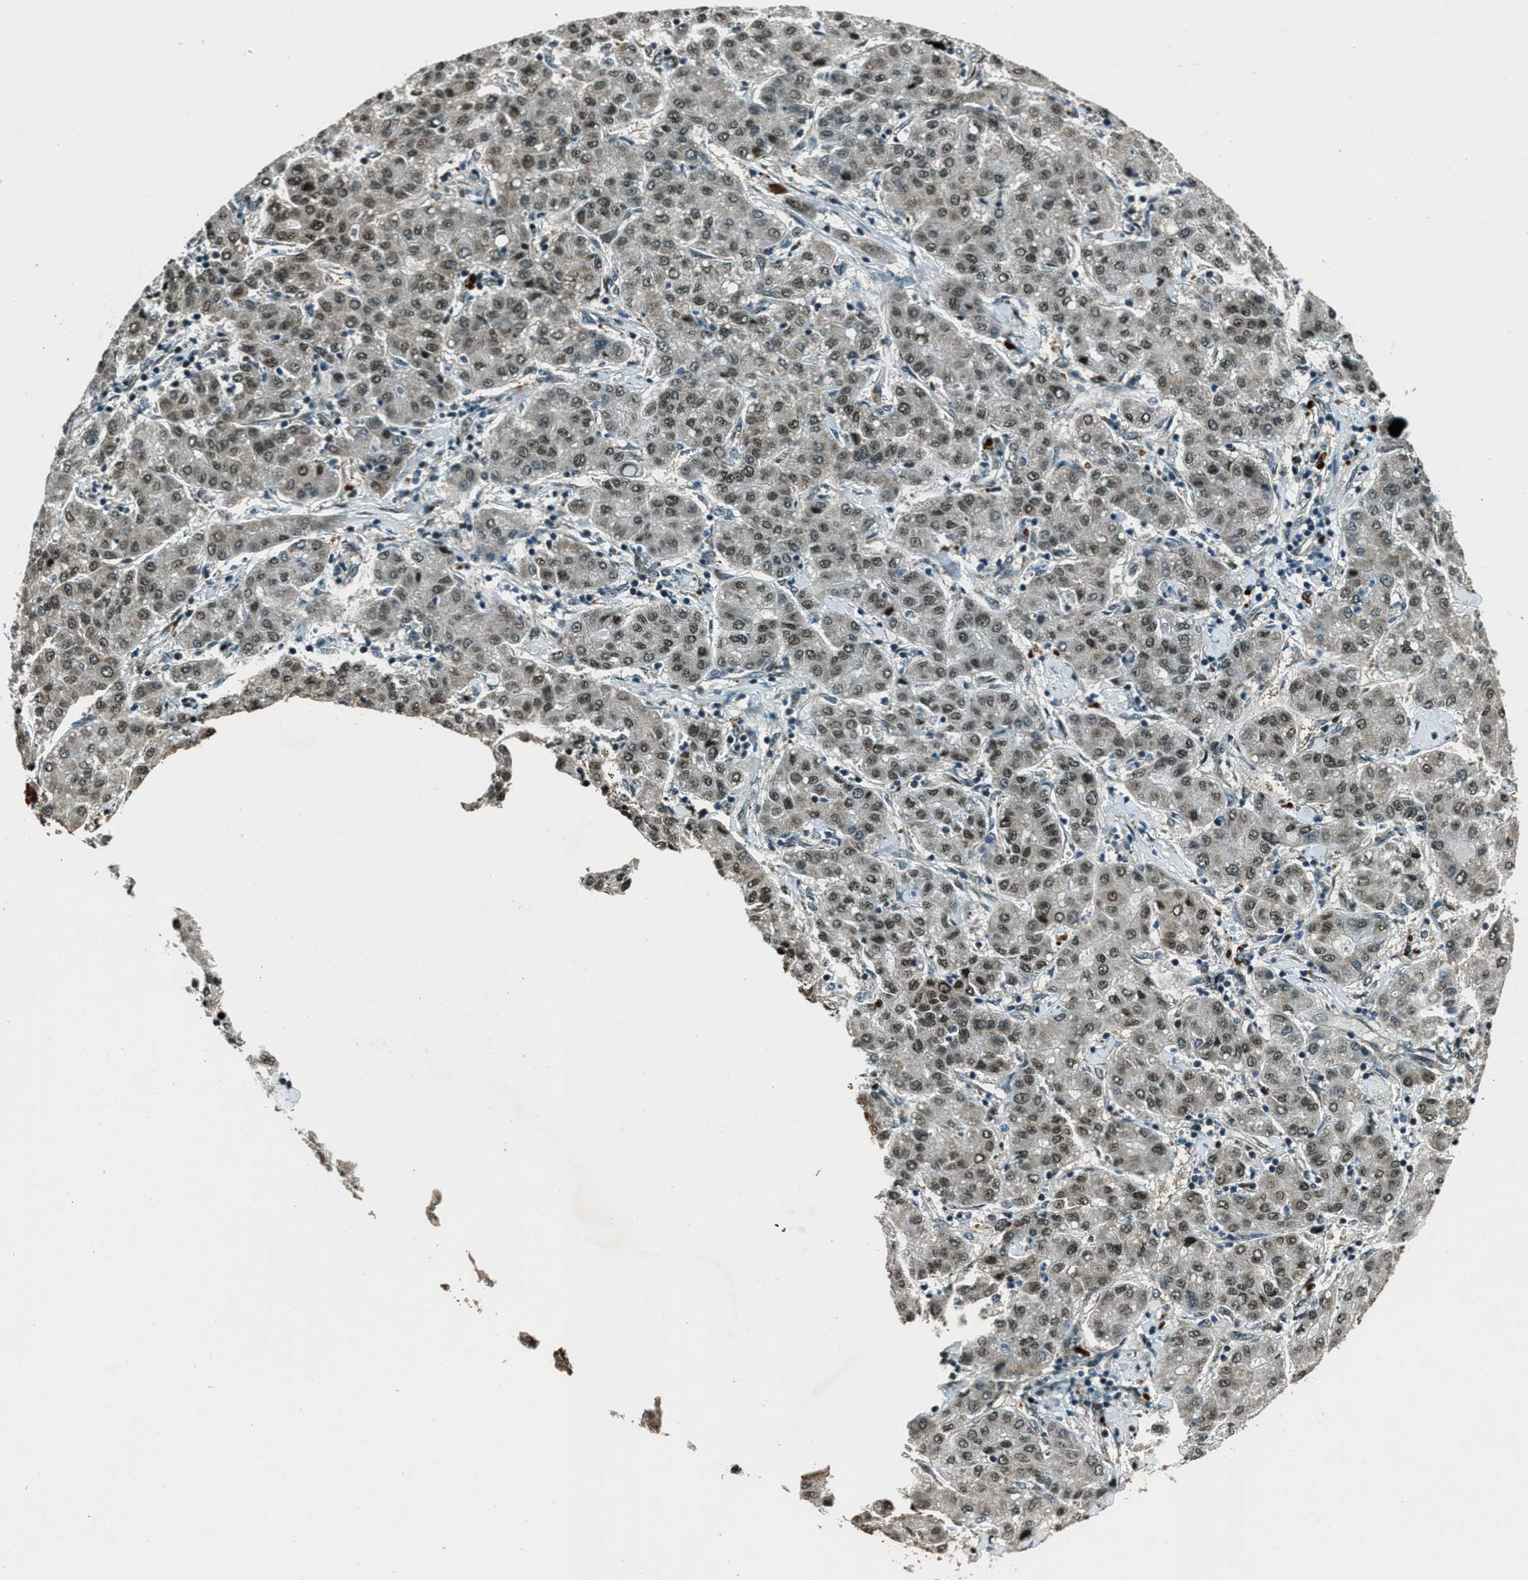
{"staining": {"intensity": "weak", "quantity": "25%-75%", "location": "nuclear"}, "tissue": "liver cancer", "cell_type": "Tumor cells", "image_type": "cancer", "snomed": [{"axis": "morphology", "description": "Carcinoma, Hepatocellular, NOS"}, {"axis": "topography", "description": "Liver"}], "caption": "Immunohistochemical staining of human hepatocellular carcinoma (liver) reveals low levels of weak nuclear protein staining in approximately 25%-75% of tumor cells. Using DAB (3,3'-diaminobenzidine) (brown) and hematoxylin (blue) stains, captured at high magnification using brightfield microscopy.", "gene": "TARDBP", "patient": {"sex": "male", "age": 65}}